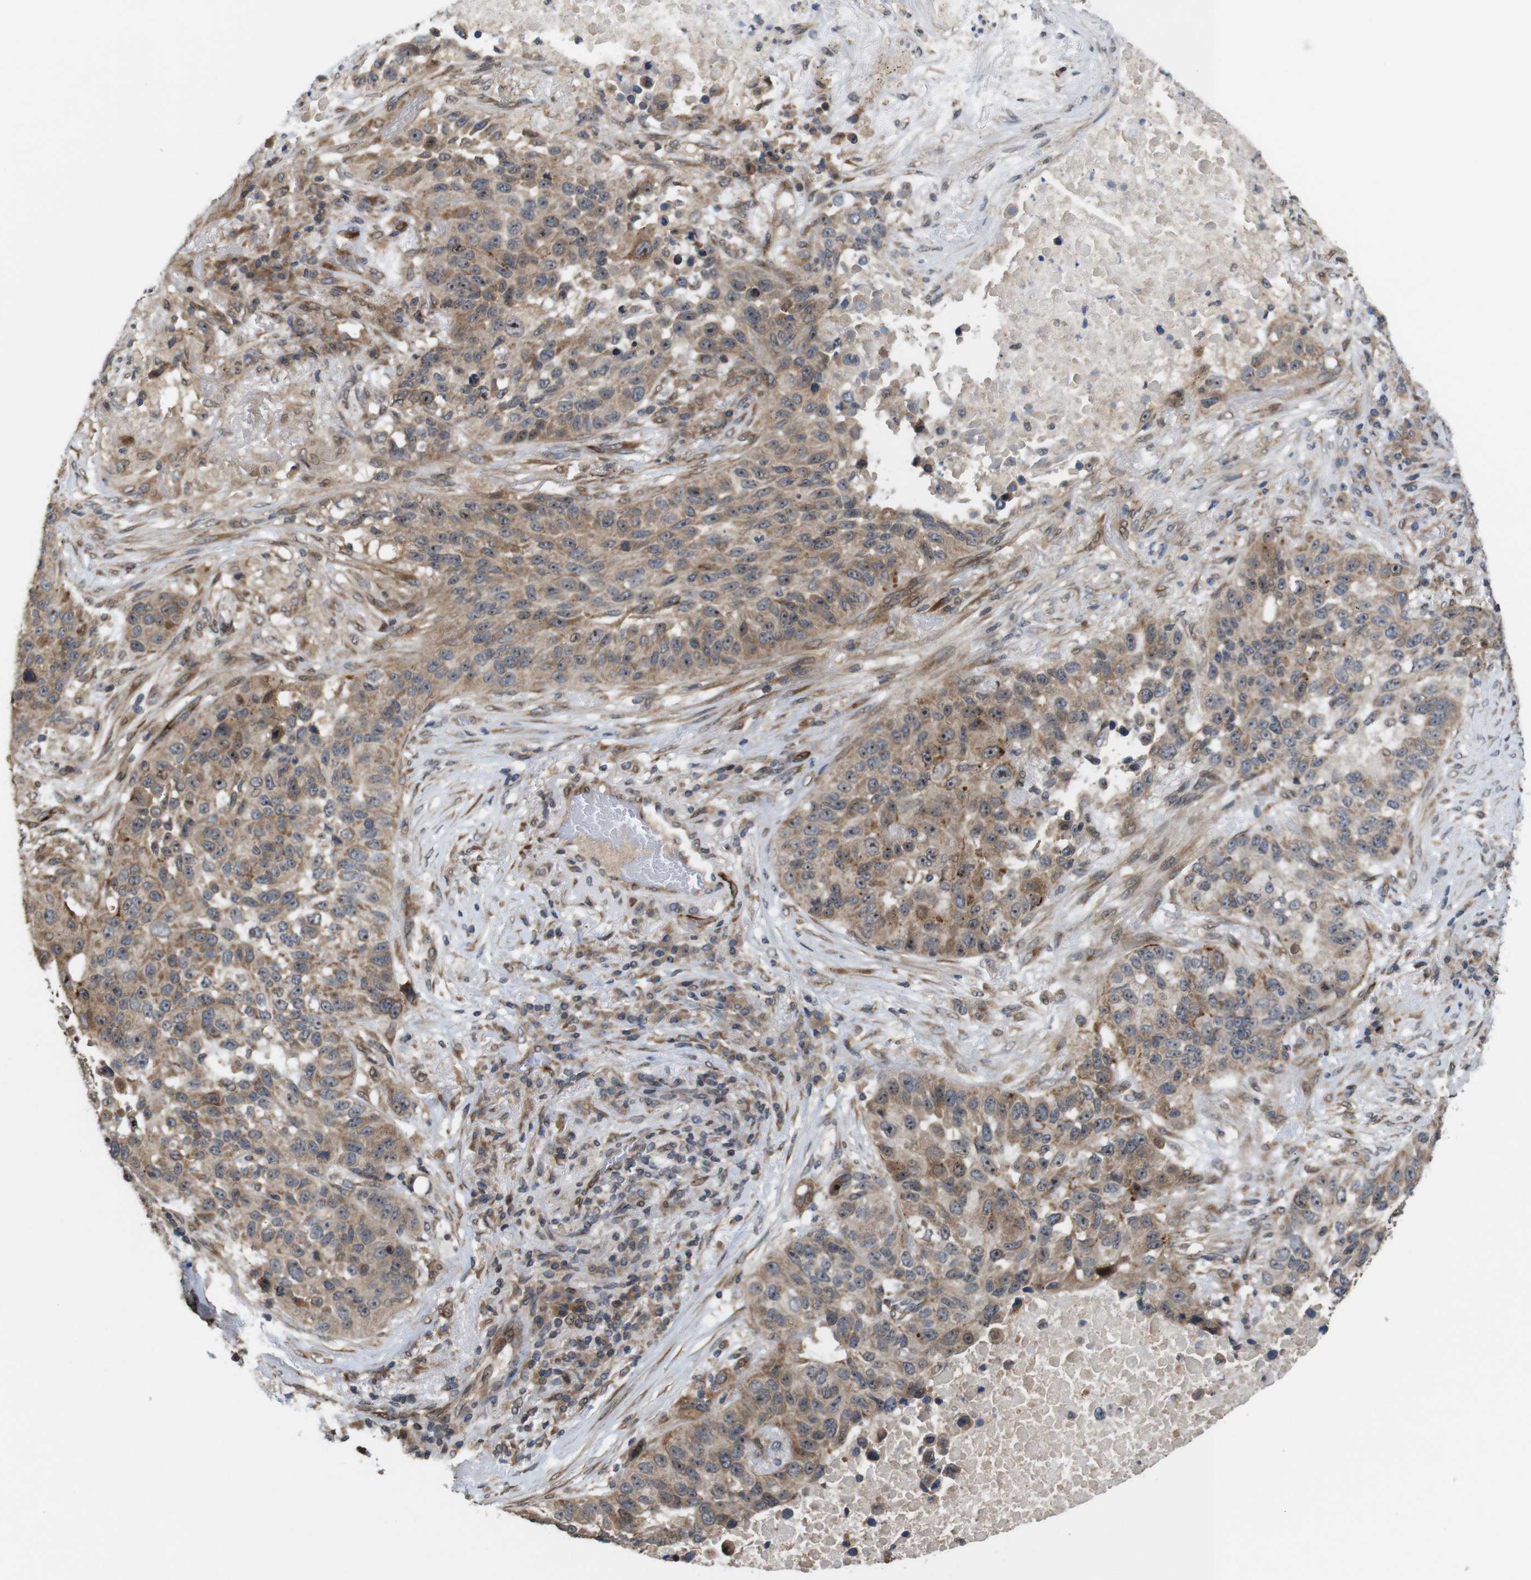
{"staining": {"intensity": "moderate", "quantity": ">75%", "location": "cytoplasmic/membranous,nuclear"}, "tissue": "lung cancer", "cell_type": "Tumor cells", "image_type": "cancer", "snomed": [{"axis": "morphology", "description": "Squamous cell carcinoma, NOS"}, {"axis": "topography", "description": "Lung"}], "caption": "An image of lung cancer stained for a protein displays moderate cytoplasmic/membranous and nuclear brown staining in tumor cells. Nuclei are stained in blue.", "gene": "EFCAB14", "patient": {"sex": "male", "age": 57}}